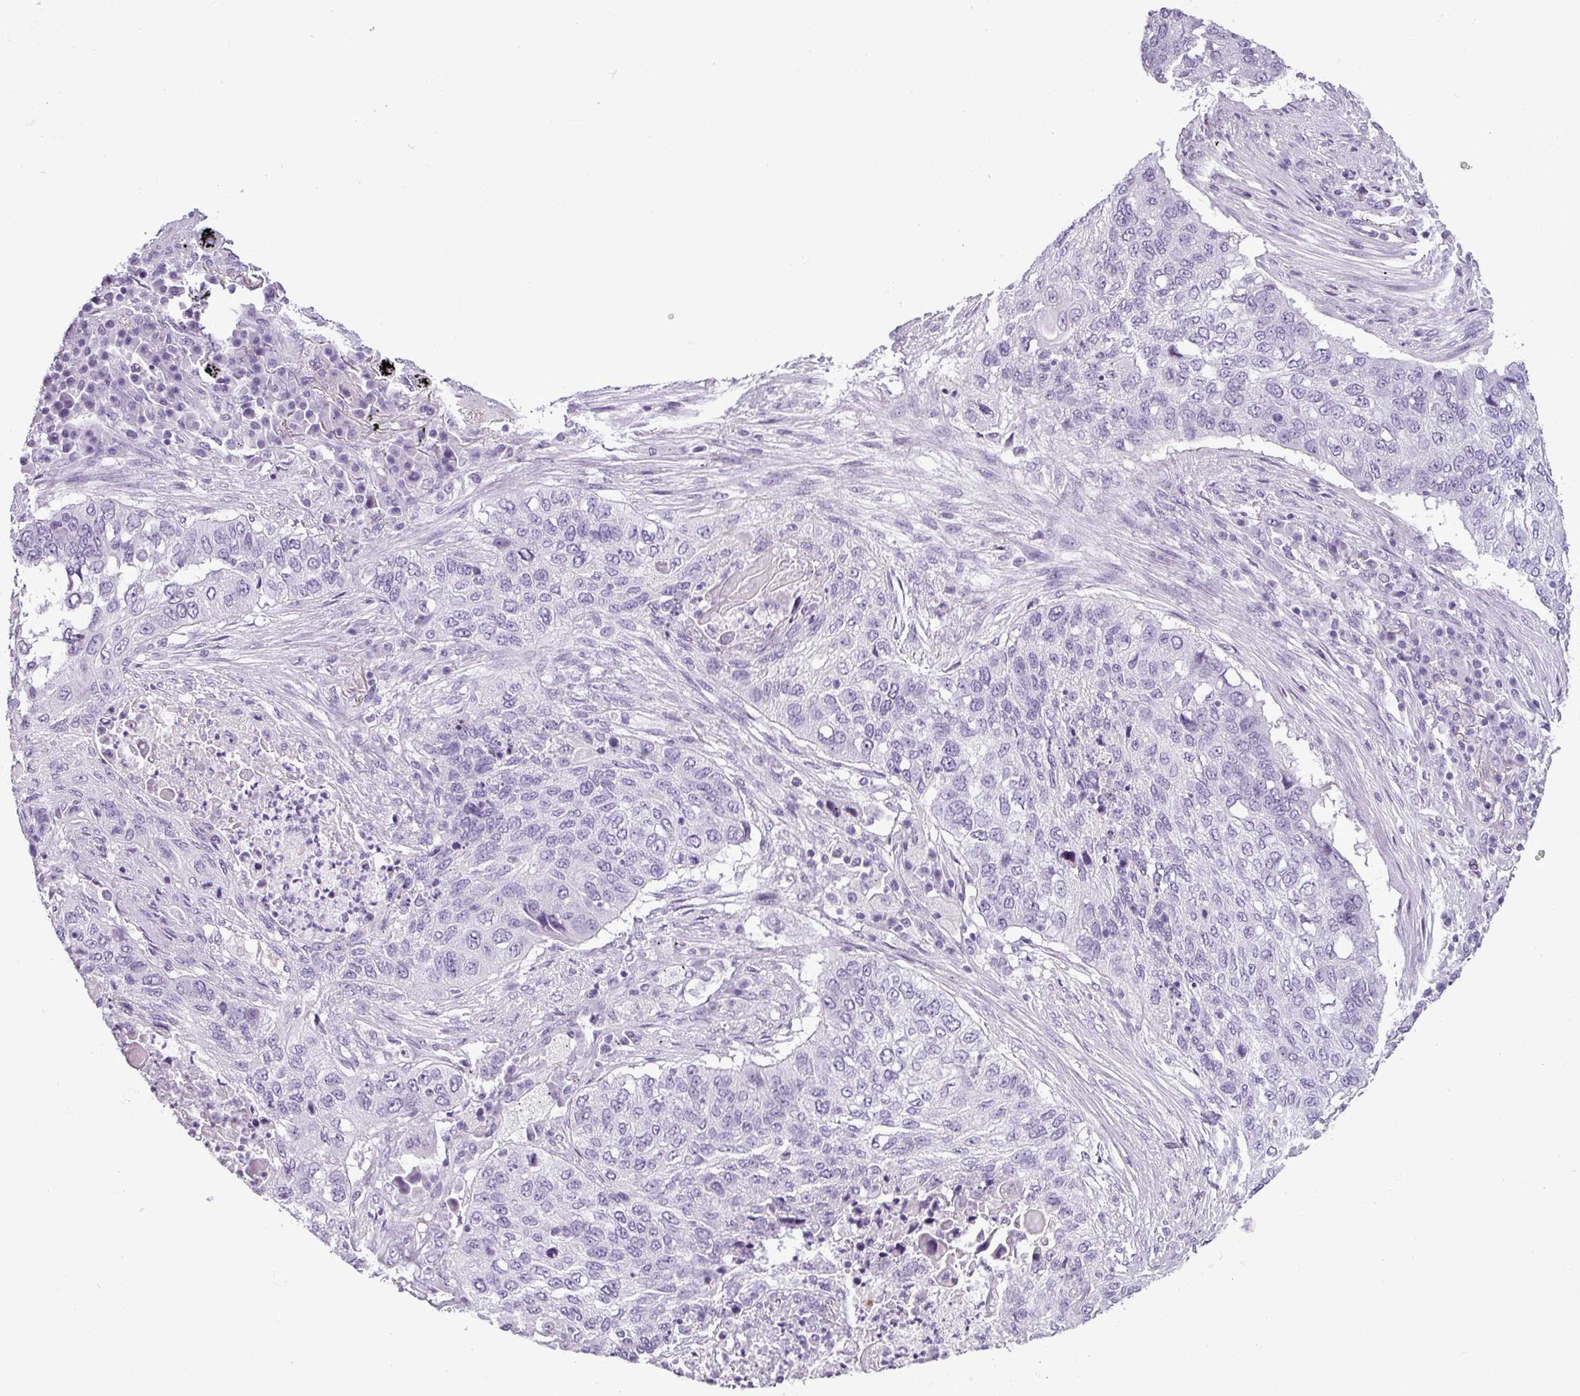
{"staining": {"intensity": "negative", "quantity": "none", "location": "none"}, "tissue": "lung cancer", "cell_type": "Tumor cells", "image_type": "cancer", "snomed": [{"axis": "morphology", "description": "Squamous cell carcinoma, NOS"}, {"axis": "topography", "description": "Lung"}], "caption": "Human lung squamous cell carcinoma stained for a protein using IHC demonstrates no expression in tumor cells.", "gene": "CDH16", "patient": {"sex": "female", "age": 63}}